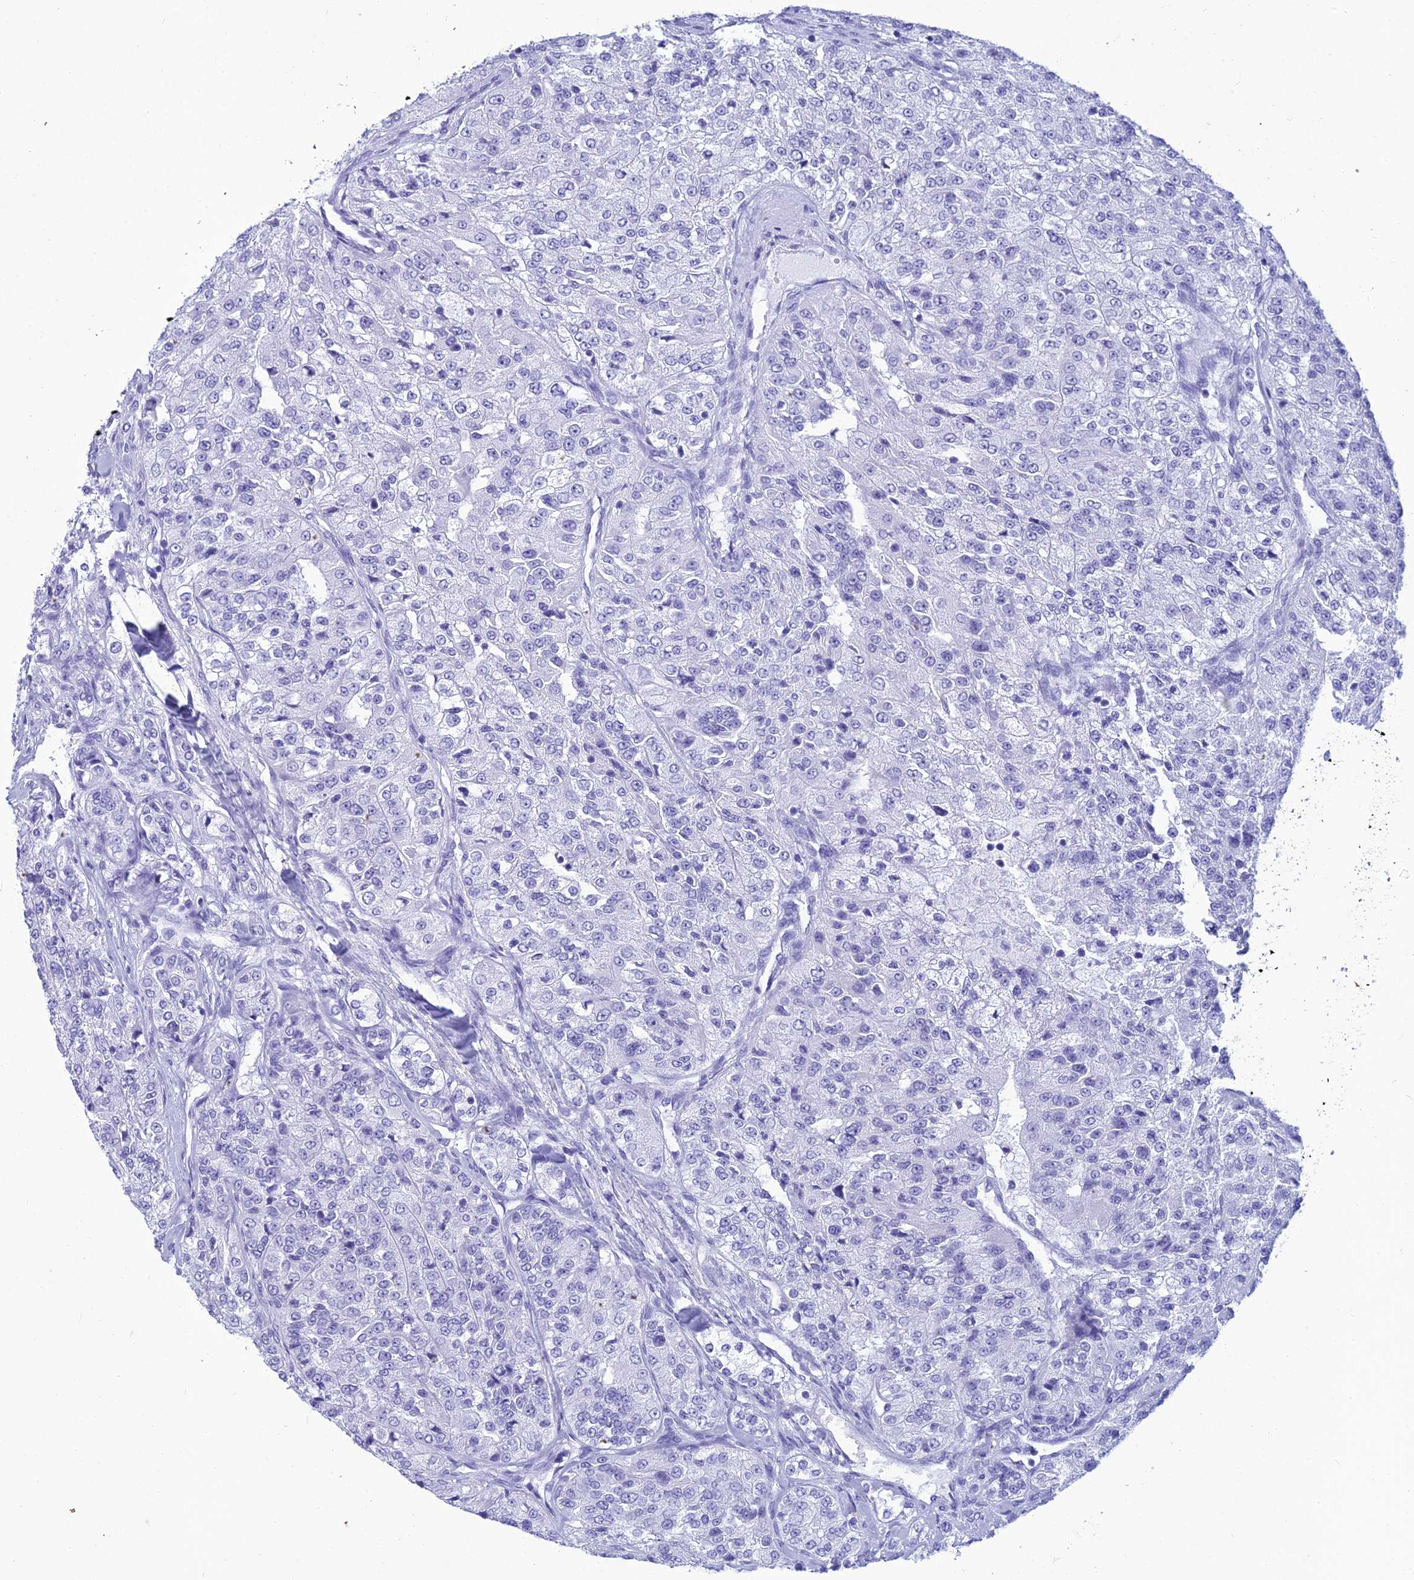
{"staining": {"intensity": "negative", "quantity": "none", "location": "none"}, "tissue": "renal cancer", "cell_type": "Tumor cells", "image_type": "cancer", "snomed": [{"axis": "morphology", "description": "Adenocarcinoma, NOS"}, {"axis": "topography", "description": "Kidney"}], "caption": "Tumor cells are negative for brown protein staining in renal cancer.", "gene": "ZNF442", "patient": {"sex": "female", "age": 63}}